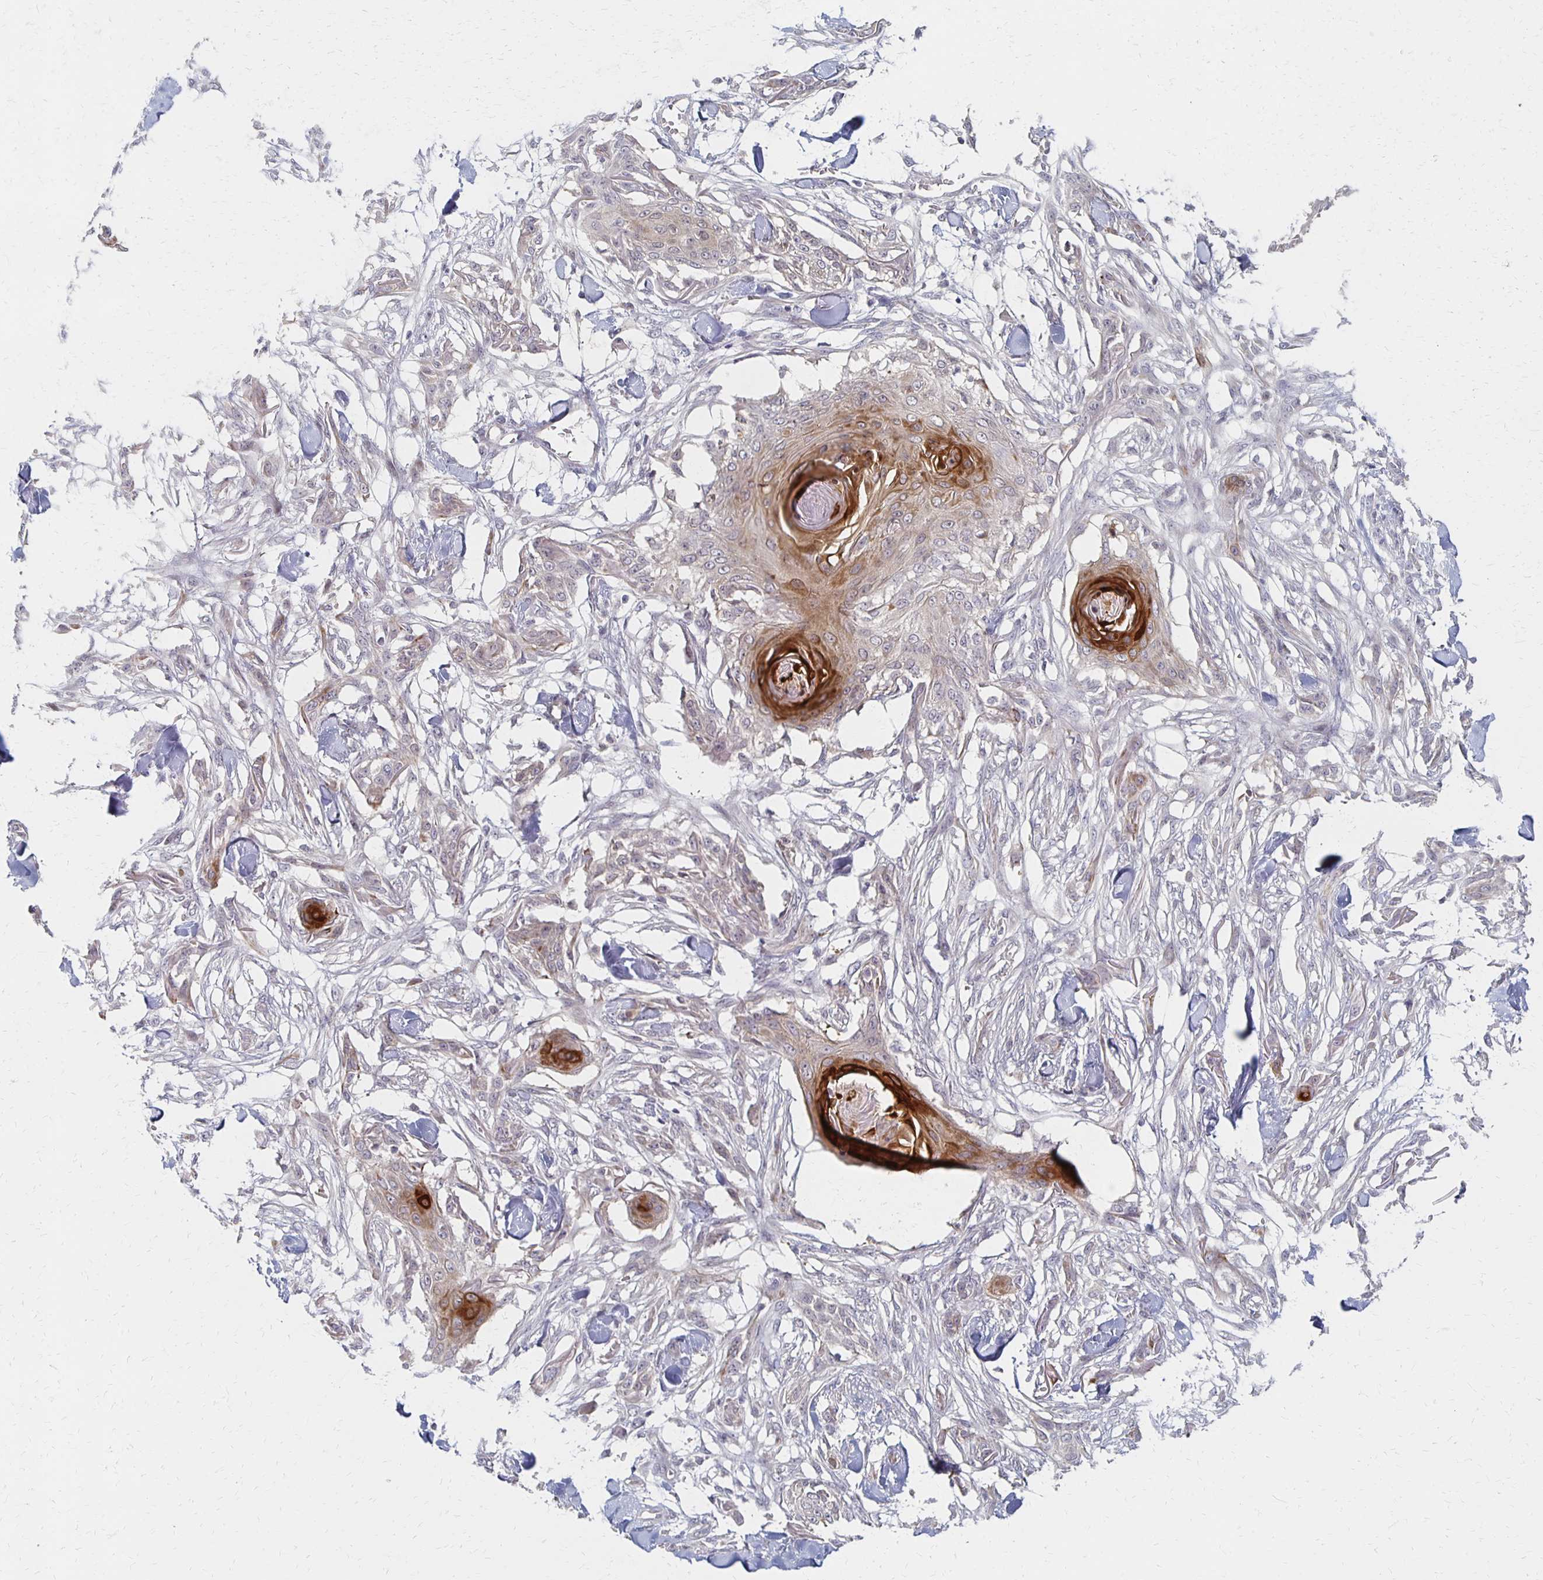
{"staining": {"intensity": "strong", "quantity": "<25%", "location": "cytoplasmic/membranous"}, "tissue": "skin cancer", "cell_type": "Tumor cells", "image_type": "cancer", "snomed": [{"axis": "morphology", "description": "Squamous cell carcinoma, NOS"}, {"axis": "topography", "description": "Skin"}], "caption": "Immunohistochemical staining of skin cancer reveals medium levels of strong cytoplasmic/membranous protein expression in about <25% of tumor cells. The protein is stained brown, and the nuclei are stained in blue (DAB (3,3'-diaminobenzidine) IHC with brightfield microscopy, high magnification).", "gene": "PRKCB", "patient": {"sex": "female", "age": 59}}